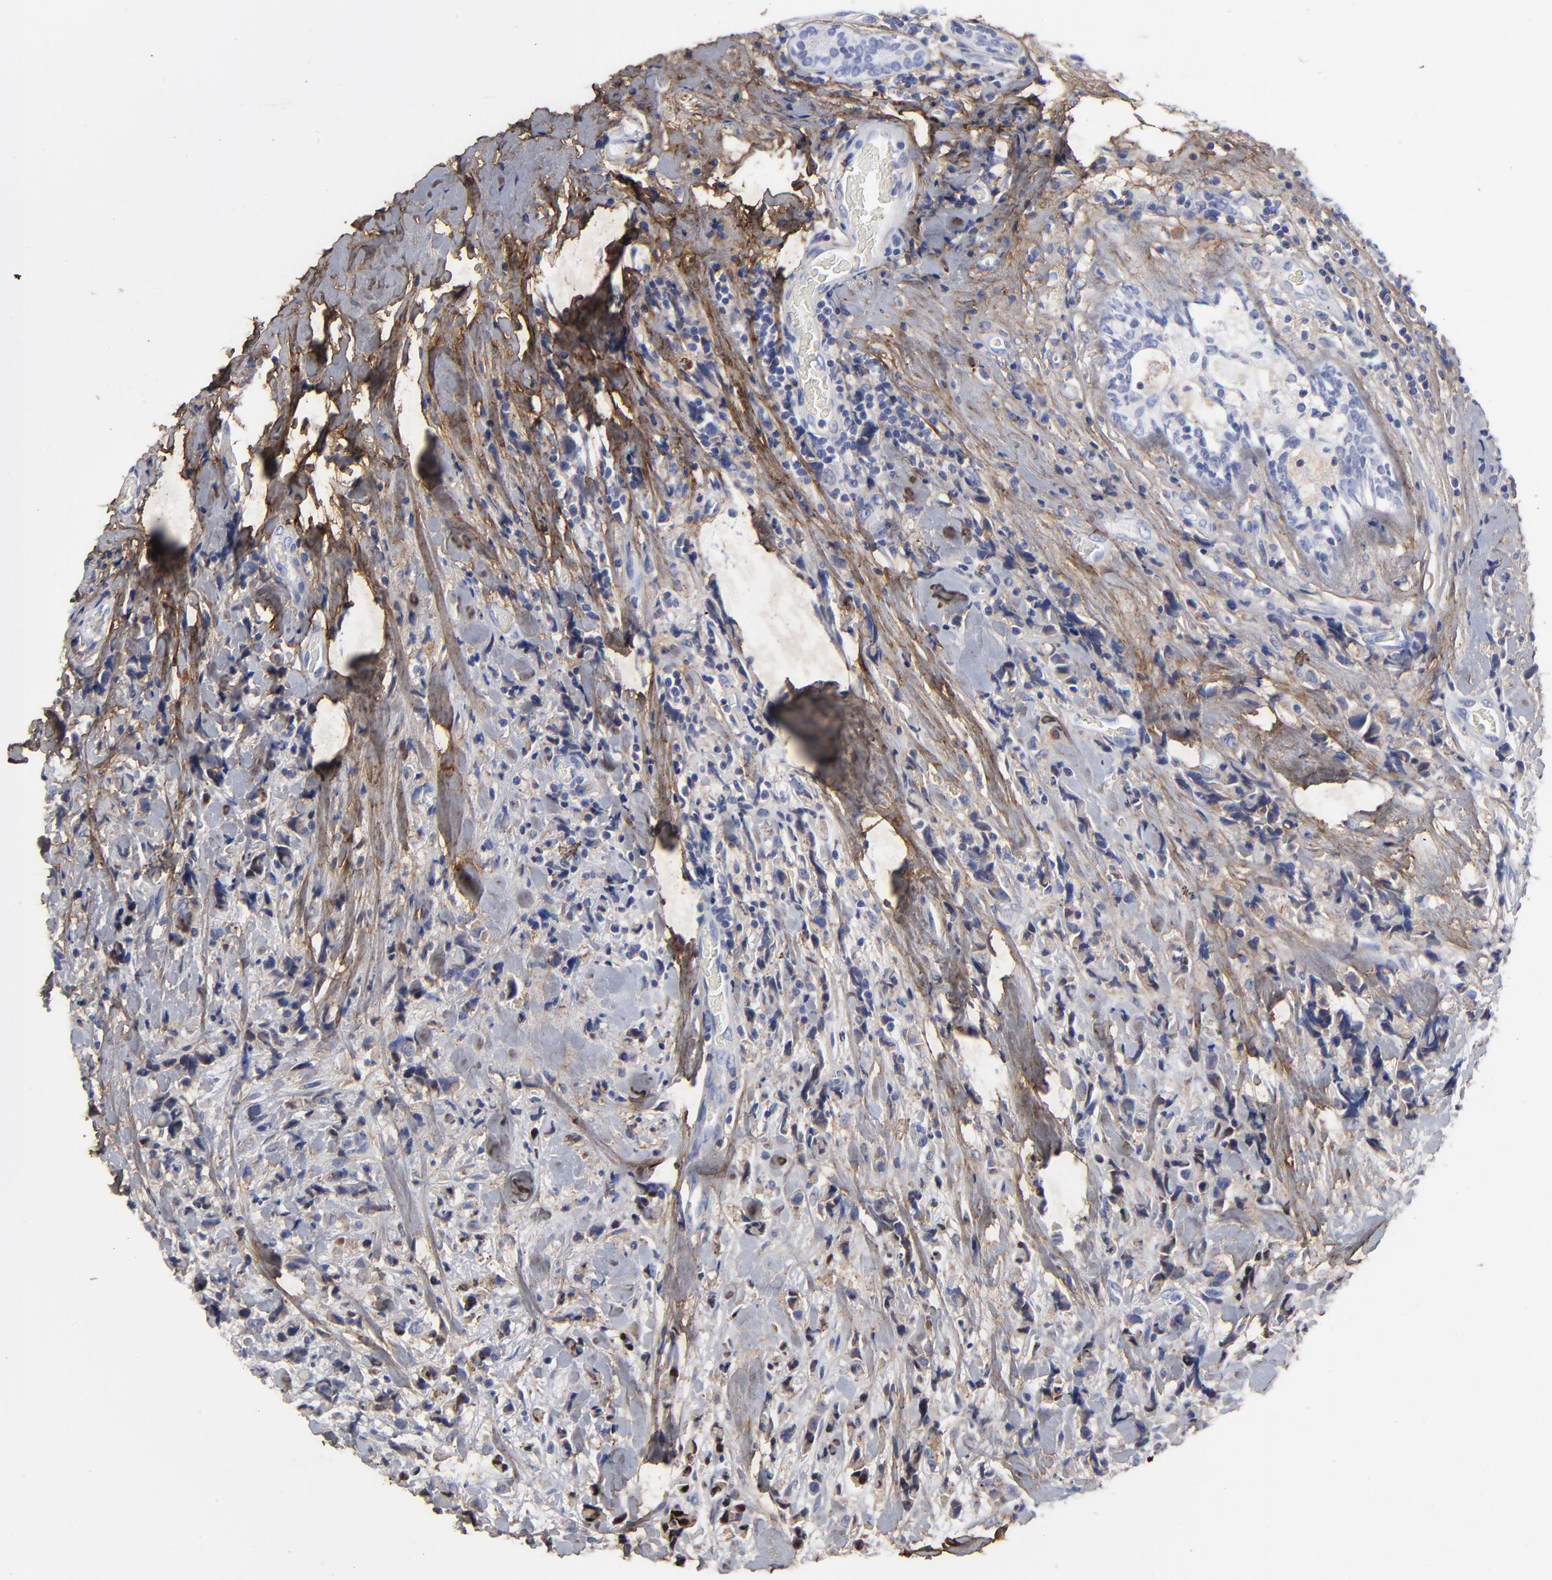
{"staining": {"intensity": "negative", "quantity": "none", "location": "none"}, "tissue": "breast cancer", "cell_type": "Tumor cells", "image_type": "cancer", "snomed": [{"axis": "morphology", "description": "Lobular carcinoma"}, {"axis": "topography", "description": "Breast"}], "caption": "There is no significant staining in tumor cells of breast cancer (lobular carcinoma).", "gene": "DCN", "patient": {"sex": "female", "age": 57}}